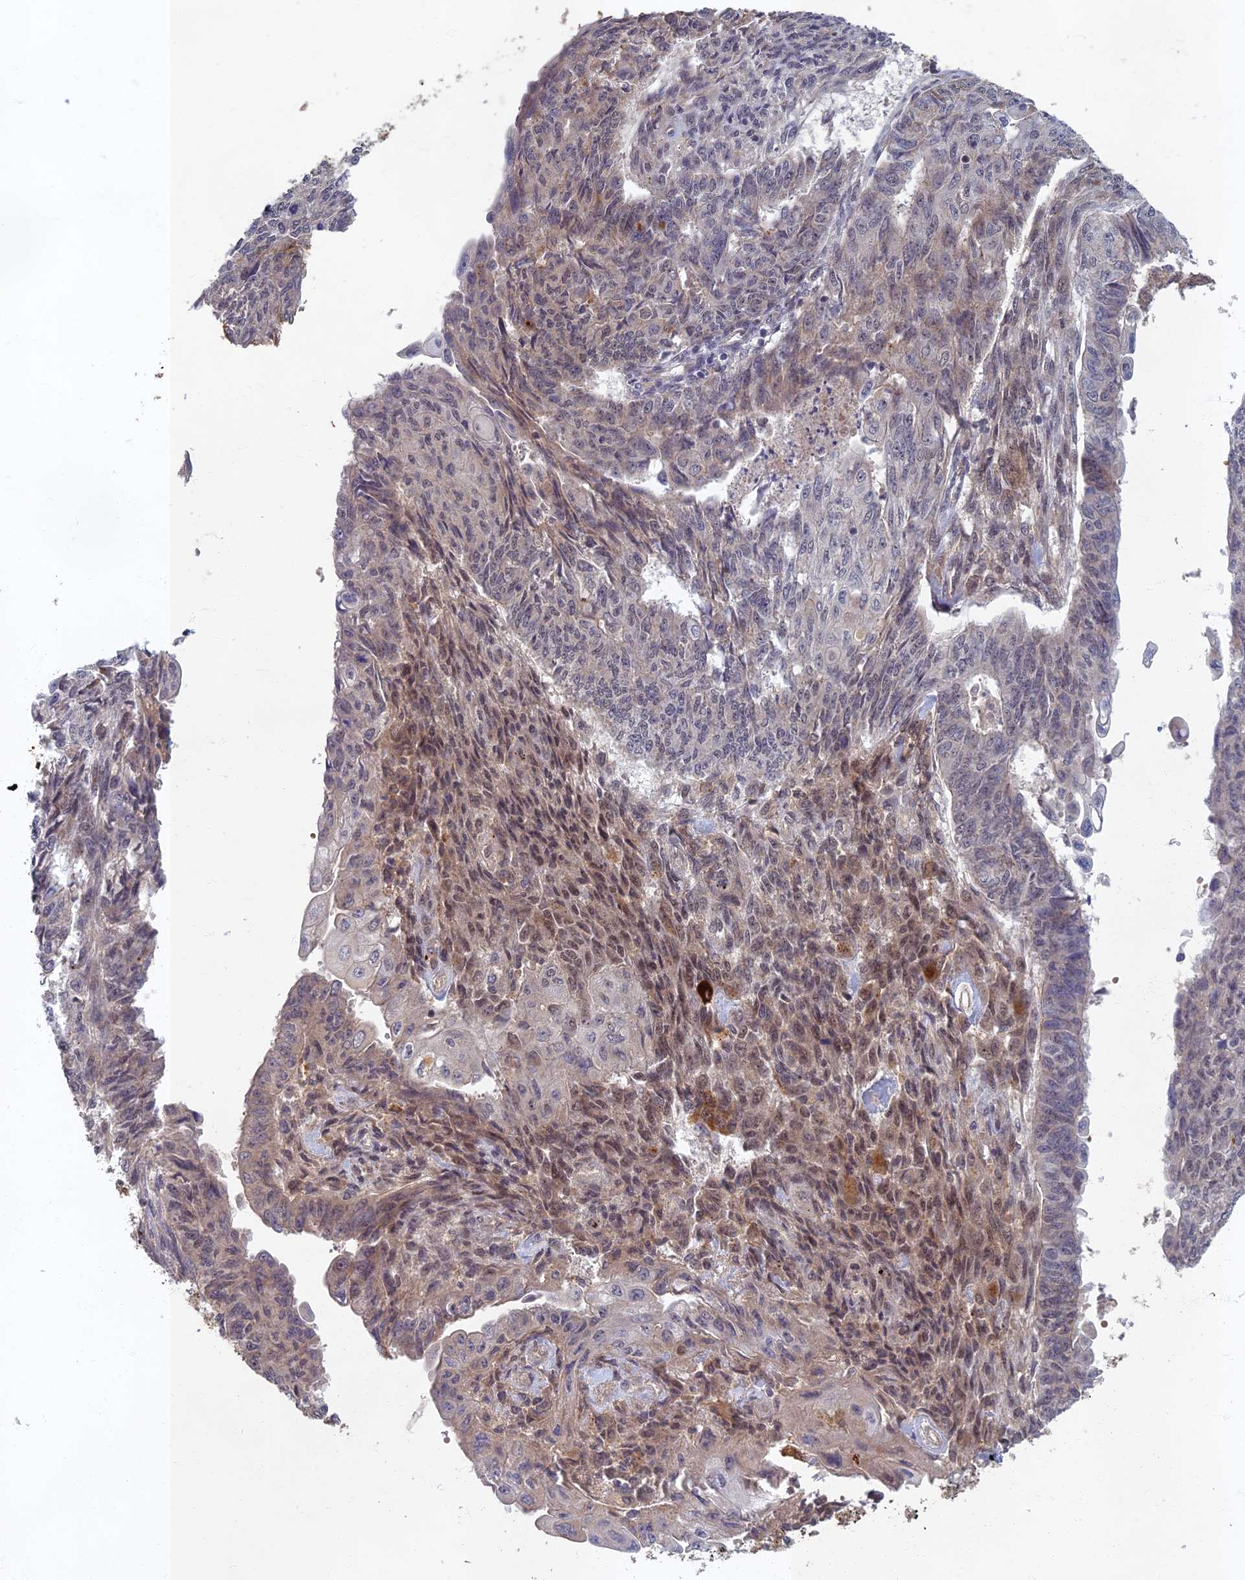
{"staining": {"intensity": "negative", "quantity": "none", "location": "none"}, "tissue": "endometrial cancer", "cell_type": "Tumor cells", "image_type": "cancer", "snomed": [{"axis": "morphology", "description": "Adenocarcinoma, NOS"}, {"axis": "topography", "description": "Endometrium"}], "caption": "There is no significant expression in tumor cells of endometrial cancer (adenocarcinoma).", "gene": "EARS2", "patient": {"sex": "female", "age": 32}}